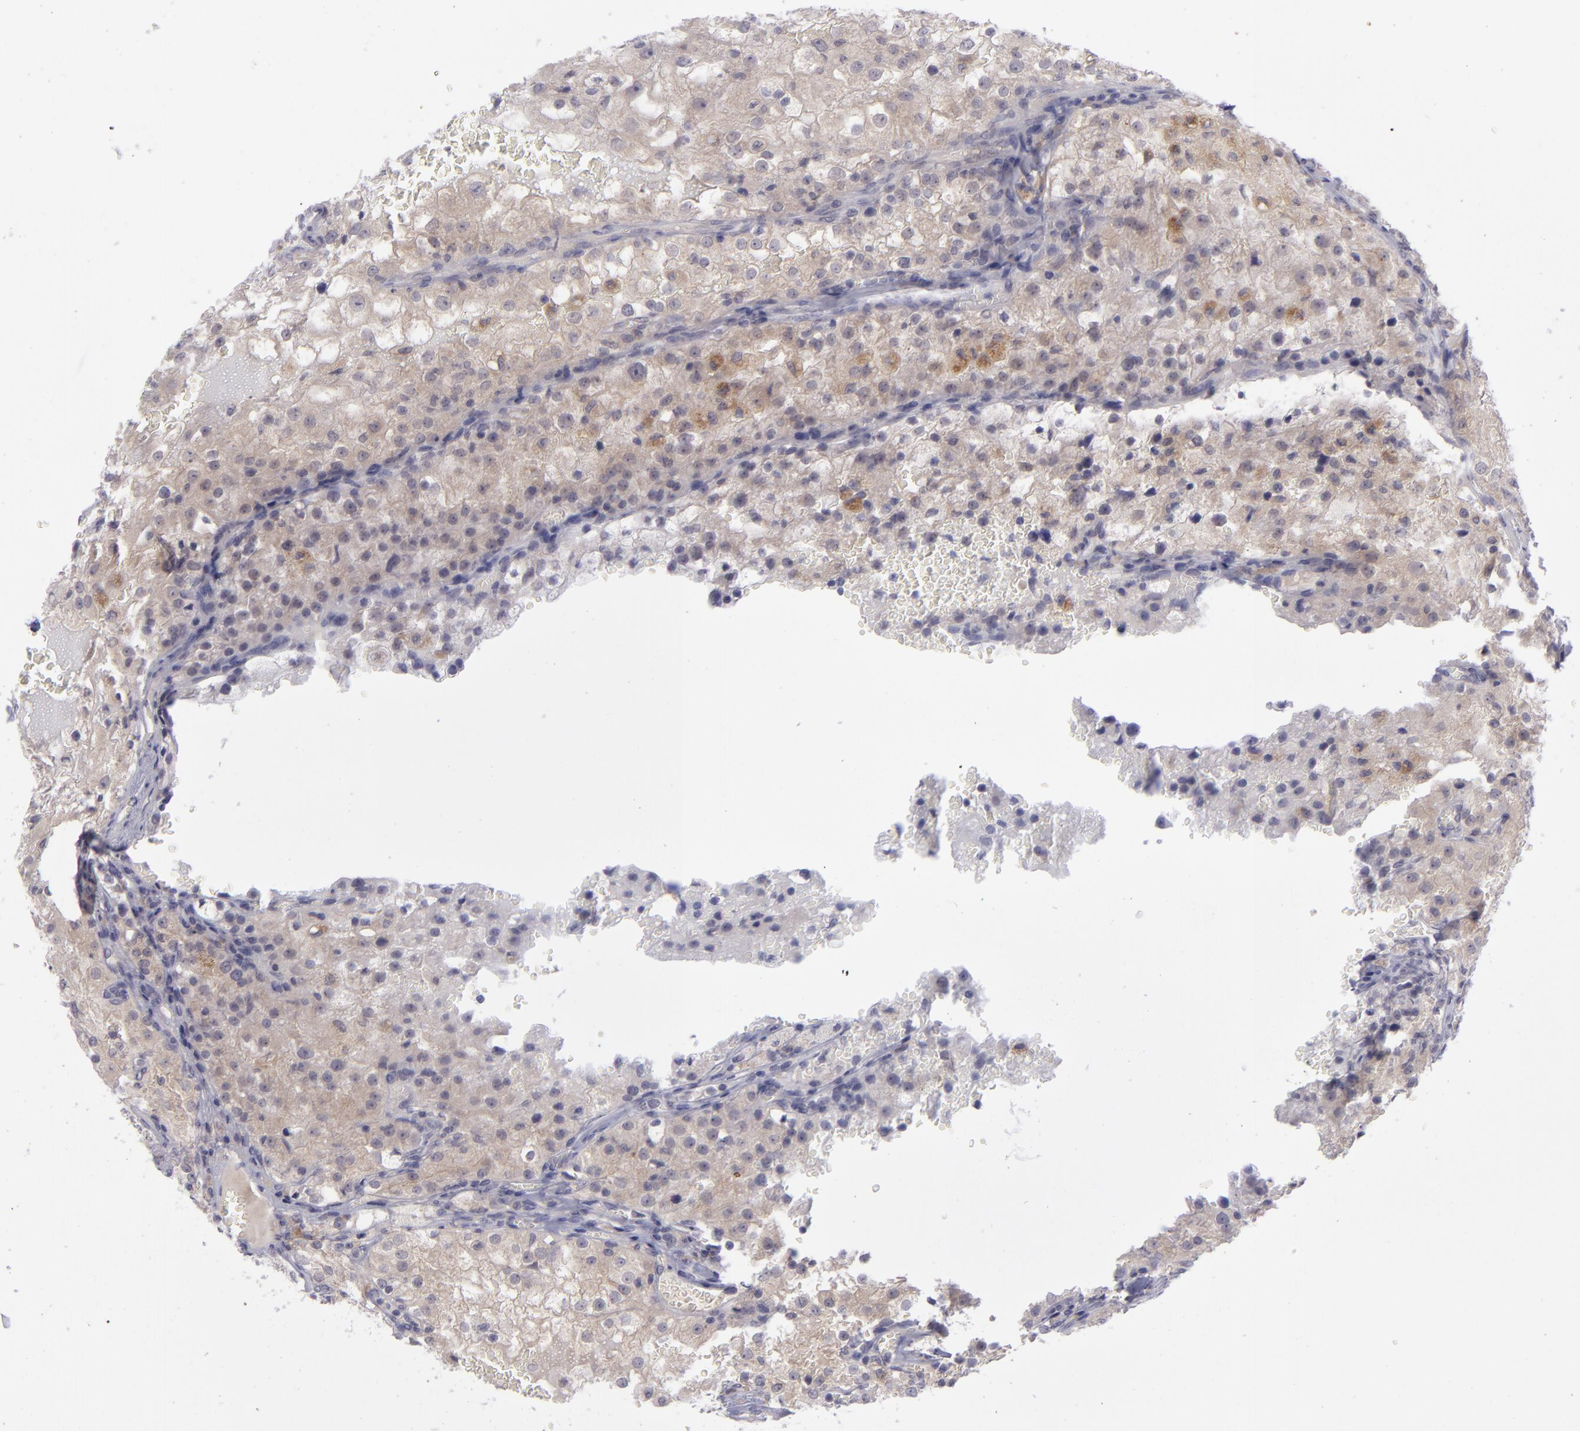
{"staining": {"intensity": "moderate", "quantity": "<25%", "location": "cytoplasmic/membranous"}, "tissue": "renal cancer", "cell_type": "Tumor cells", "image_type": "cancer", "snomed": [{"axis": "morphology", "description": "Adenocarcinoma, NOS"}, {"axis": "topography", "description": "Kidney"}], "caption": "Approximately <25% of tumor cells in human renal adenocarcinoma display moderate cytoplasmic/membranous protein expression as visualized by brown immunohistochemical staining.", "gene": "EVPL", "patient": {"sex": "female", "age": 74}}